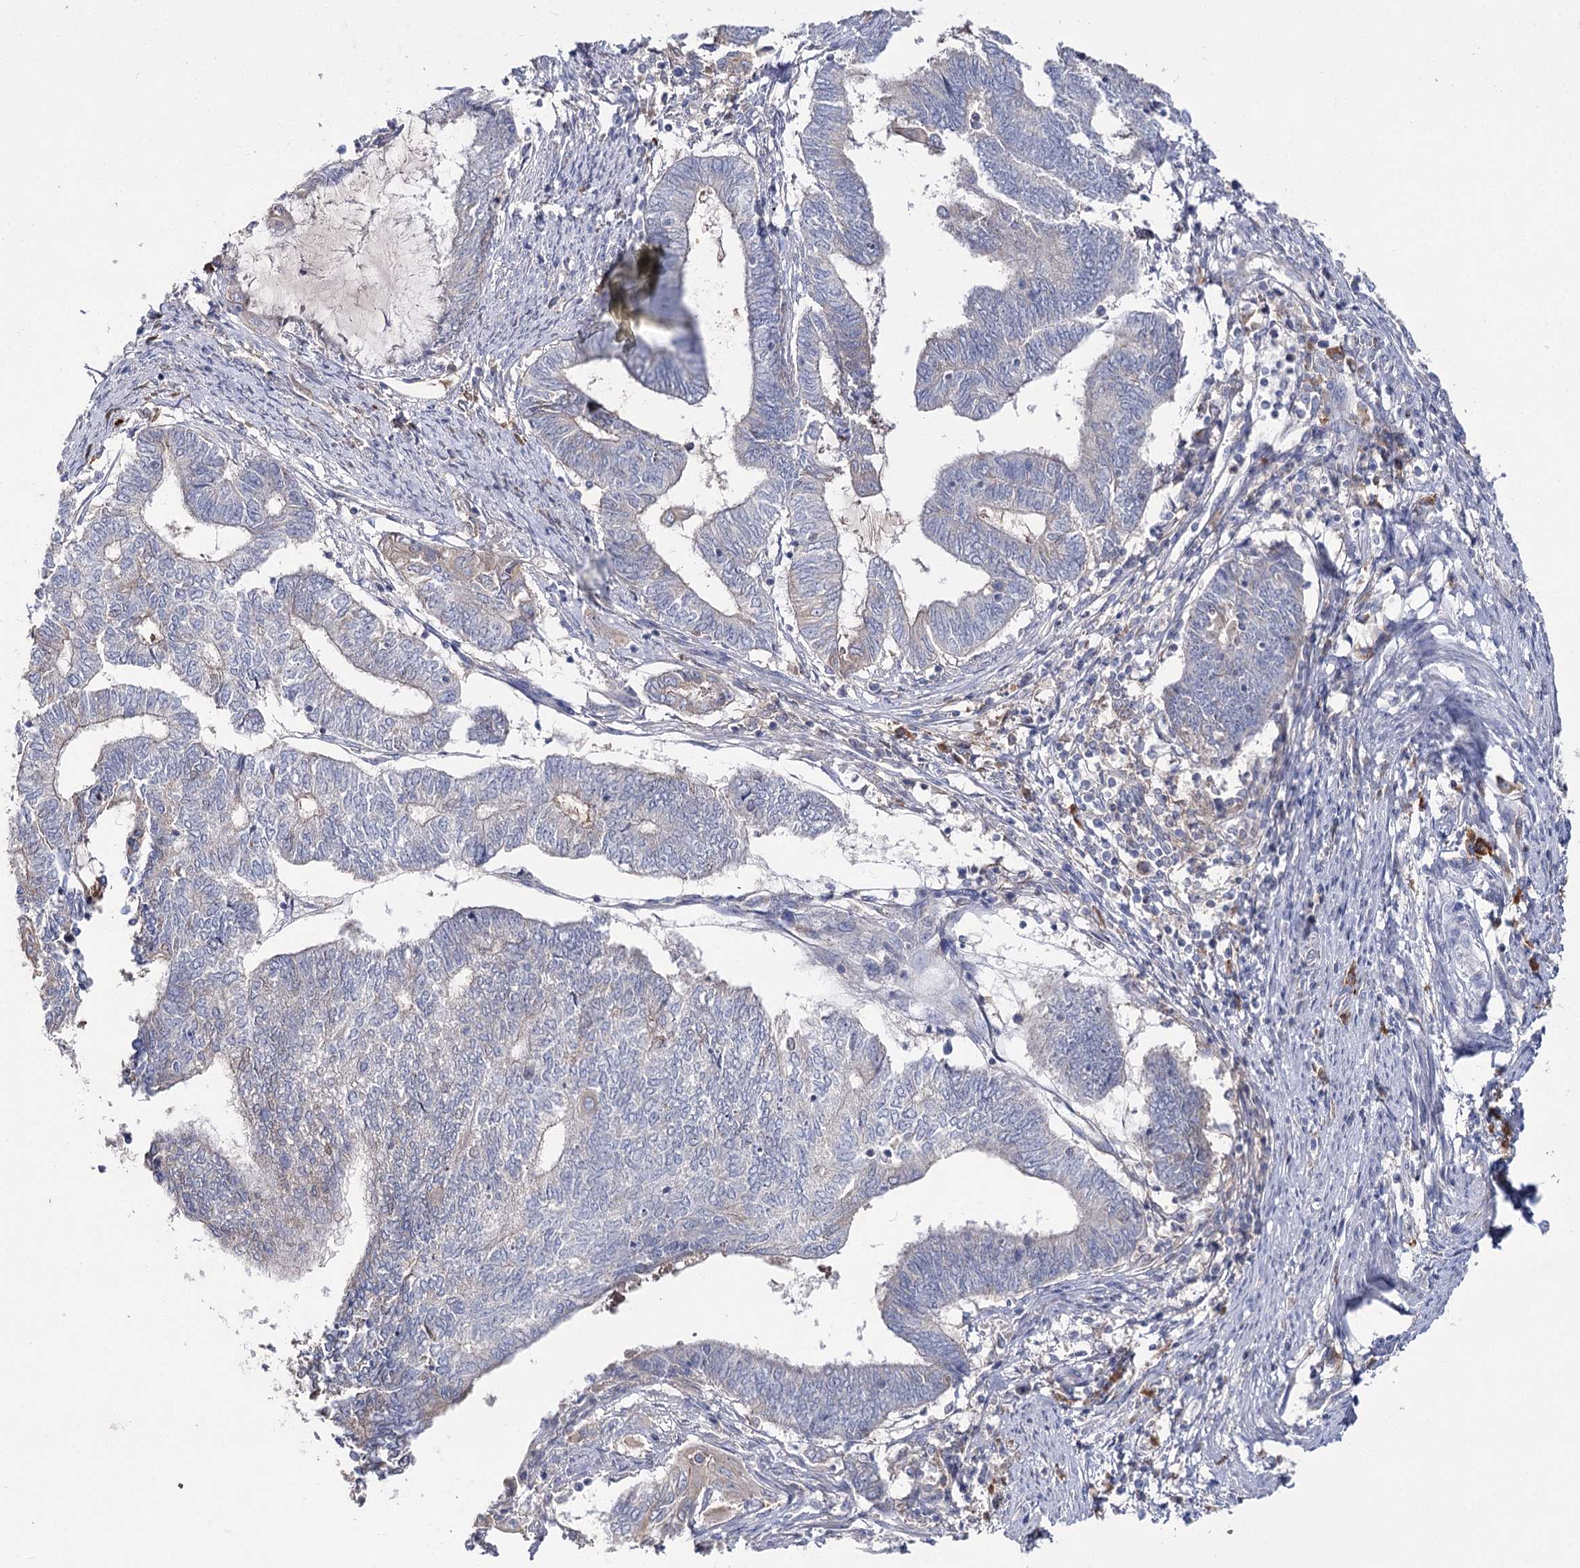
{"staining": {"intensity": "negative", "quantity": "none", "location": "none"}, "tissue": "endometrial cancer", "cell_type": "Tumor cells", "image_type": "cancer", "snomed": [{"axis": "morphology", "description": "Adenocarcinoma, NOS"}, {"axis": "topography", "description": "Uterus"}, {"axis": "topography", "description": "Endometrium"}], "caption": "IHC of human adenocarcinoma (endometrial) exhibits no expression in tumor cells.", "gene": "IL1RAP", "patient": {"sex": "female", "age": 70}}